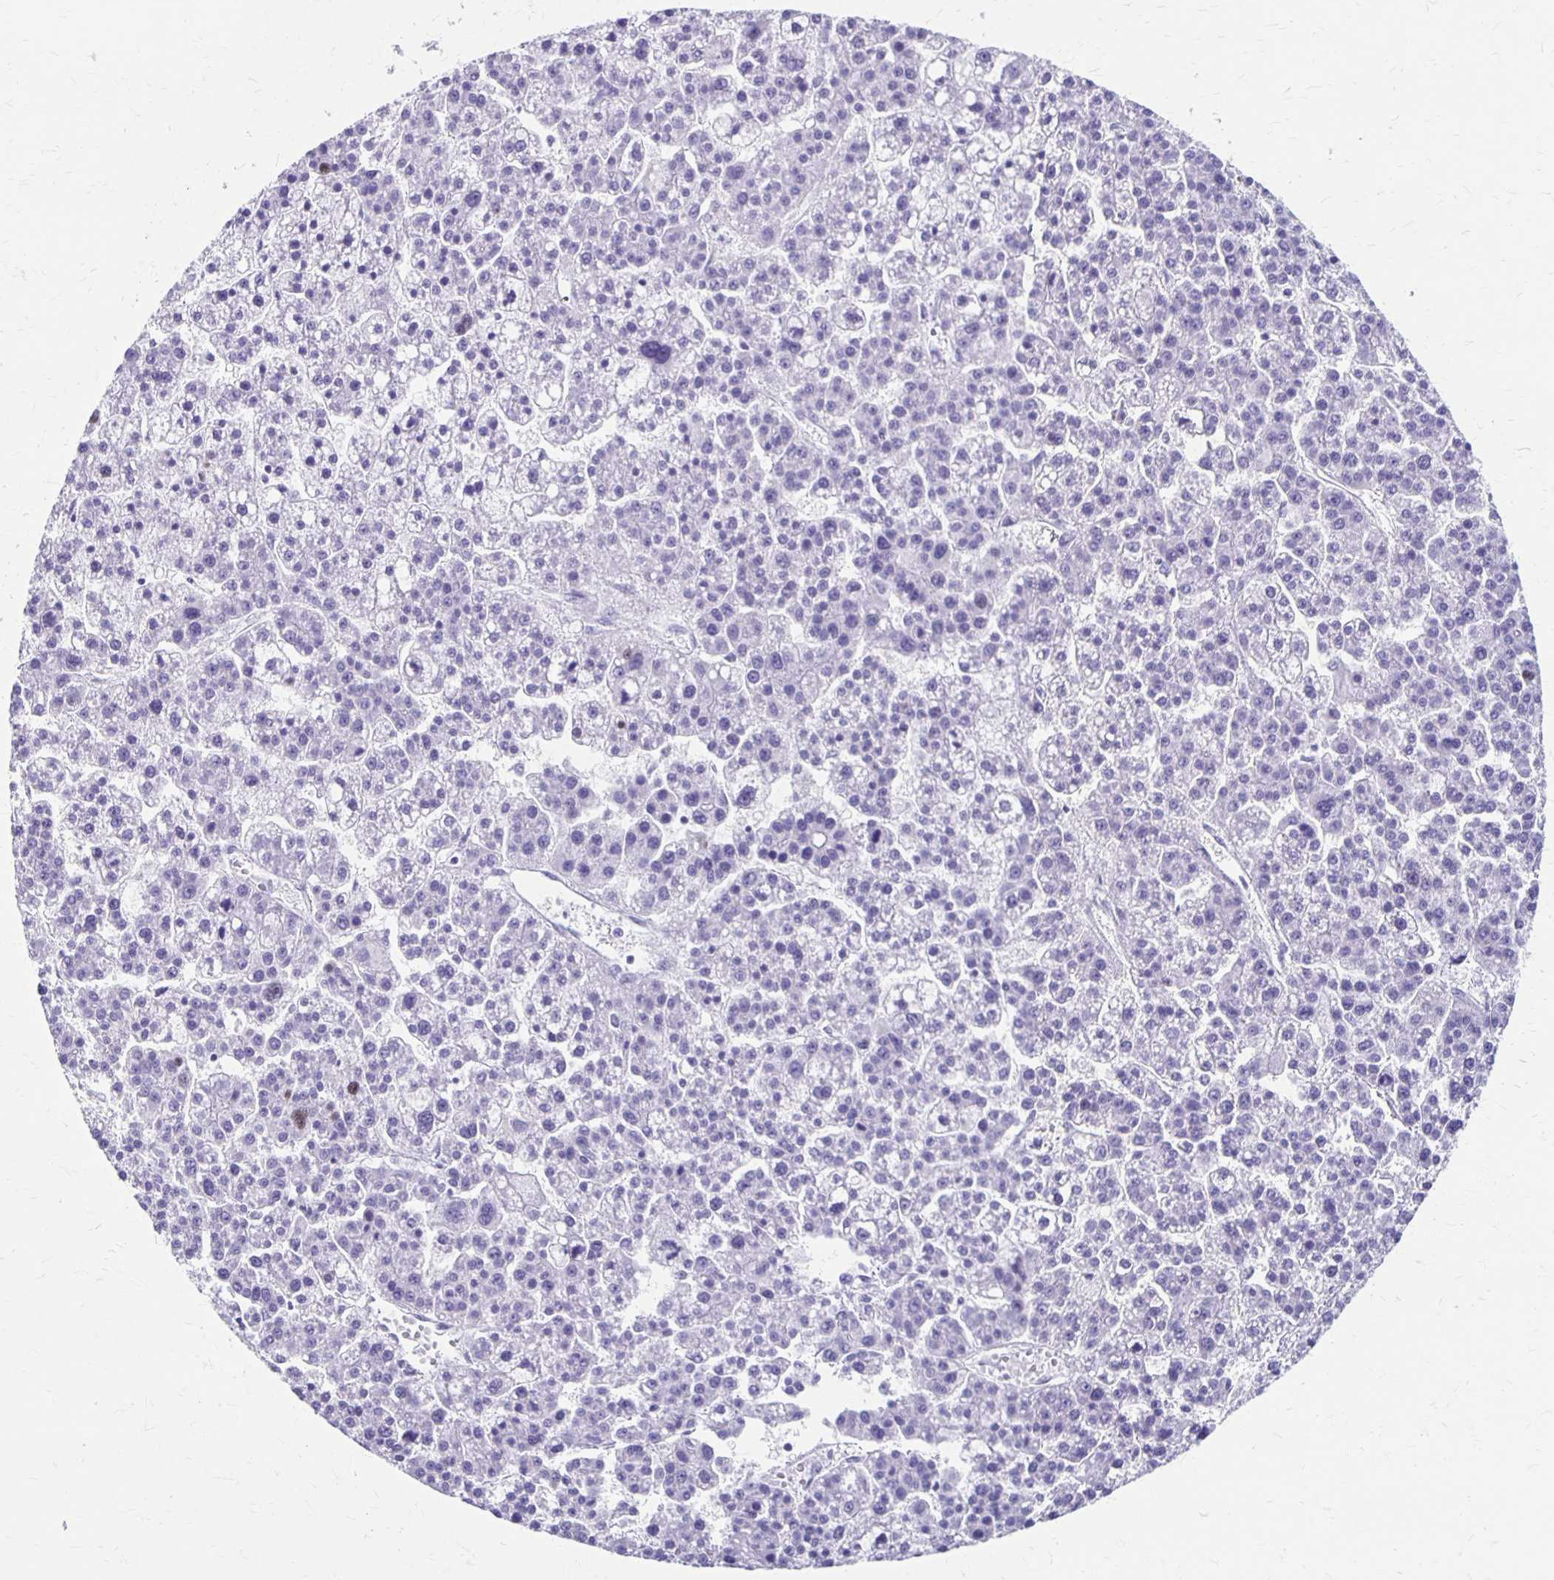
{"staining": {"intensity": "negative", "quantity": "none", "location": "none"}, "tissue": "liver cancer", "cell_type": "Tumor cells", "image_type": "cancer", "snomed": [{"axis": "morphology", "description": "Carcinoma, Hepatocellular, NOS"}, {"axis": "topography", "description": "Liver"}], "caption": "High power microscopy histopathology image of an immunohistochemistry (IHC) photomicrograph of hepatocellular carcinoma (liver), revealing no significant positivity in tumor cells.", "gene": "MAGEC2", "patient": {"sex": "female", "age": 58}}